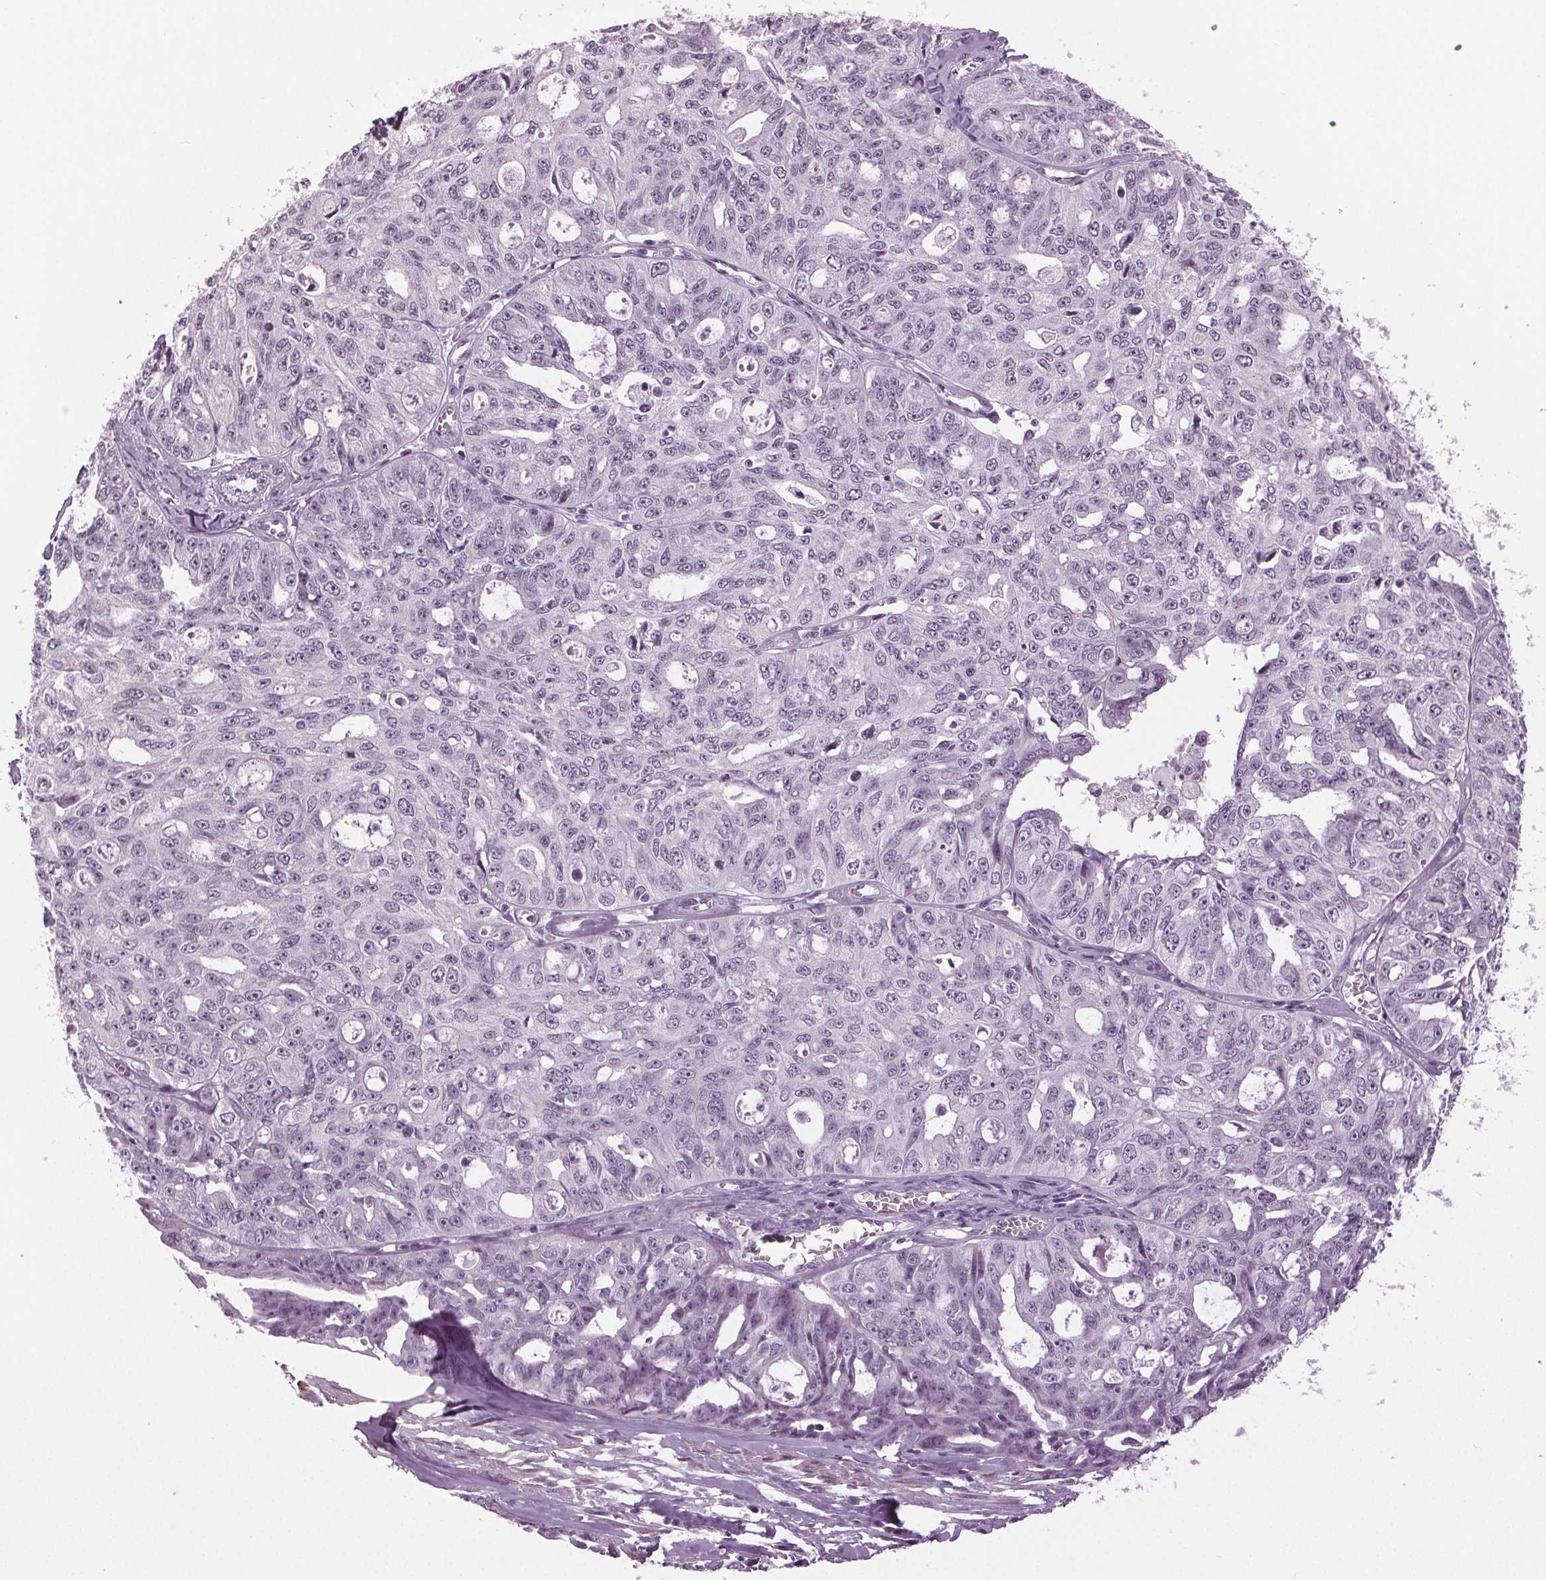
{"staining": {"intensity": "negative", "quantity": "none", "location": "none"}, "tissue": "ovarian cancer", "cell_type": "Tumor cells", "image_type": "cancer", "snomed": [{"axis": "morphology", "description": "Carcinoma, endometroid"}, {"axis": "topography", "description": "Ovary"}], "caption": "A high-resolution histopathology image shows IHC staining of endometroid carcinoma (ovarian), which displays no significant expression in tumor cells.", "gene": "DNAH12", "patient": {"sex": "female", "age": 65}}